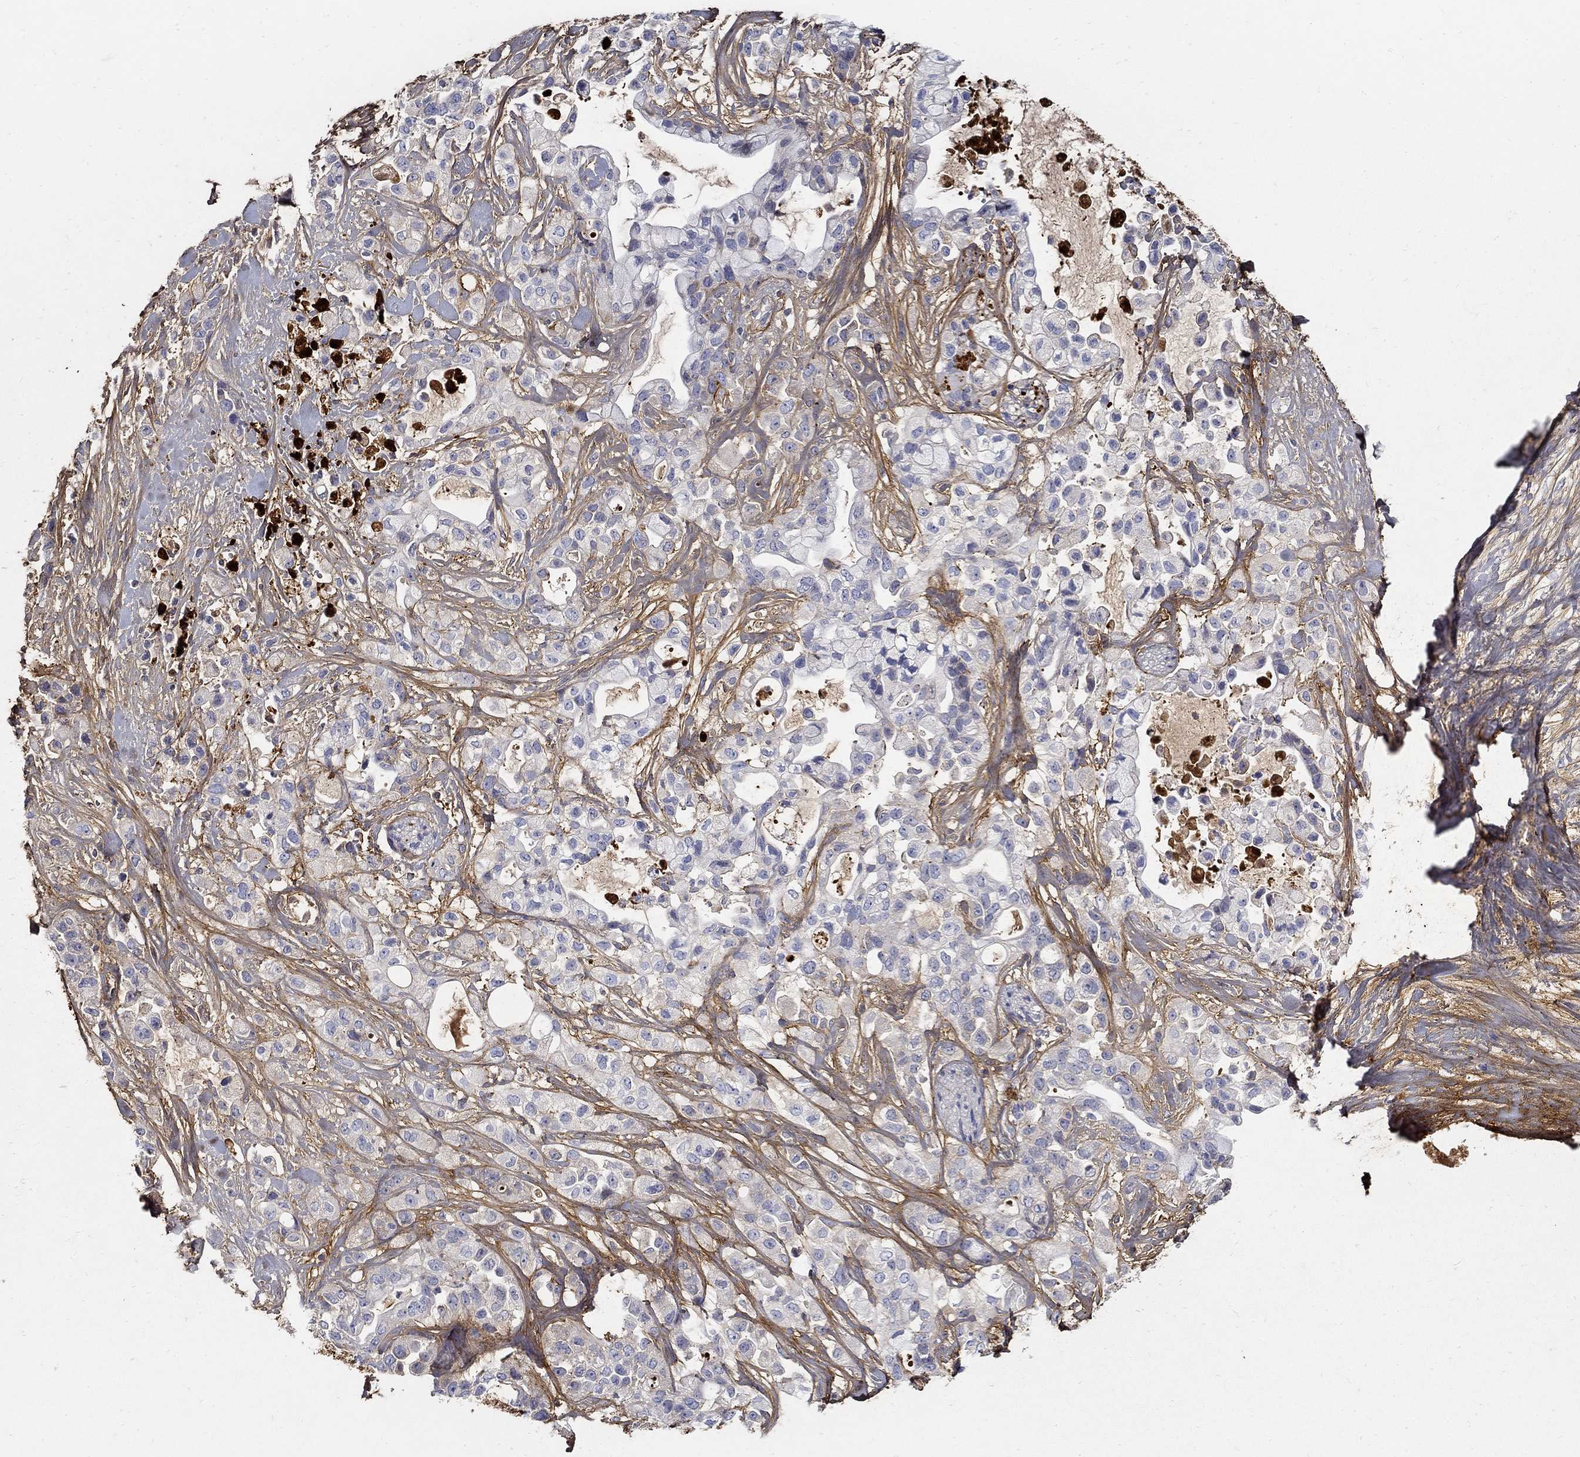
{"staining": {"intensity": "strong", "quantity": "<25%", "location": "cytoplasmic/membranous"}, "tissue": "pancreatic cancer", "cell_type": "Tumor cells", "image_type": "cancer", "snomed": [{"axis": "morphology", "description": "Adenocarcinoma, NOS"}, {"axis": "topography", "description": "Pancreas"}], "caption": "Immunohistochemical staining of pancreatic cancer displays medium levels of strong cytoplasmic/membranous protein staining in approximately <25% of tumor cells.", "gene": "TGFBI", "patient": {"sex": "male", "age": 44}}